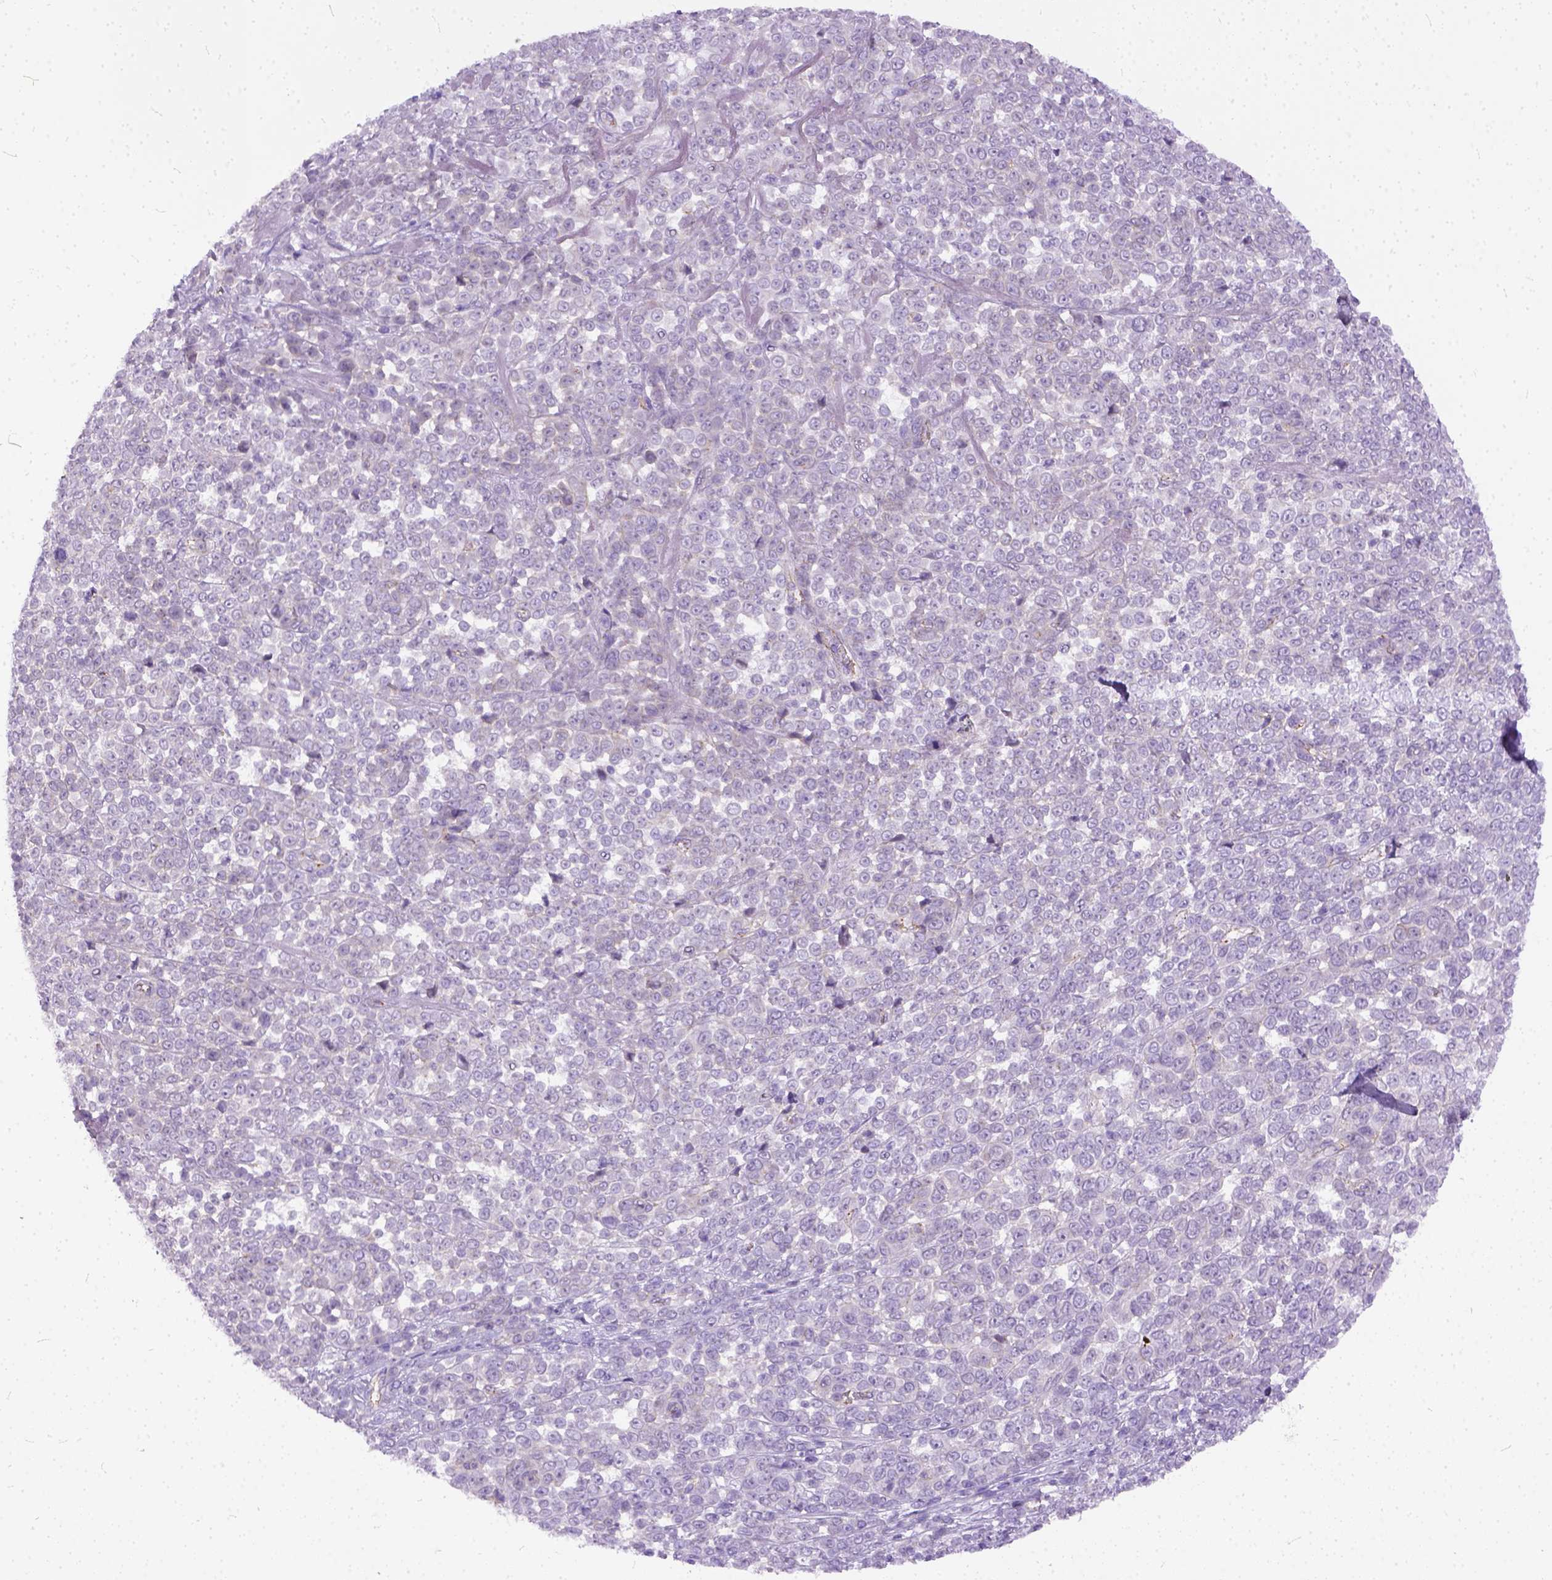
{"staining": {"intensity": "negative", "quantity": "none", "location": "none"}, "tissue": "melanoma", "cell_type": "Tumor cells", "image_type": "cancer", "snomed": [{"axis": "morphology", "description": "Malignant melanoma, NOS"}, {"axis": "topography", "description": "Skin"}], "caption": "This photomicrograph is of melanoma stained with immunohistochemistry (IHC) to label a protein in brown with the nuclei are counter-stained blue. There is no staining in tumor cells.", "gene": "ADGRF1", "patient": {"sex": "female", "age": 95}}